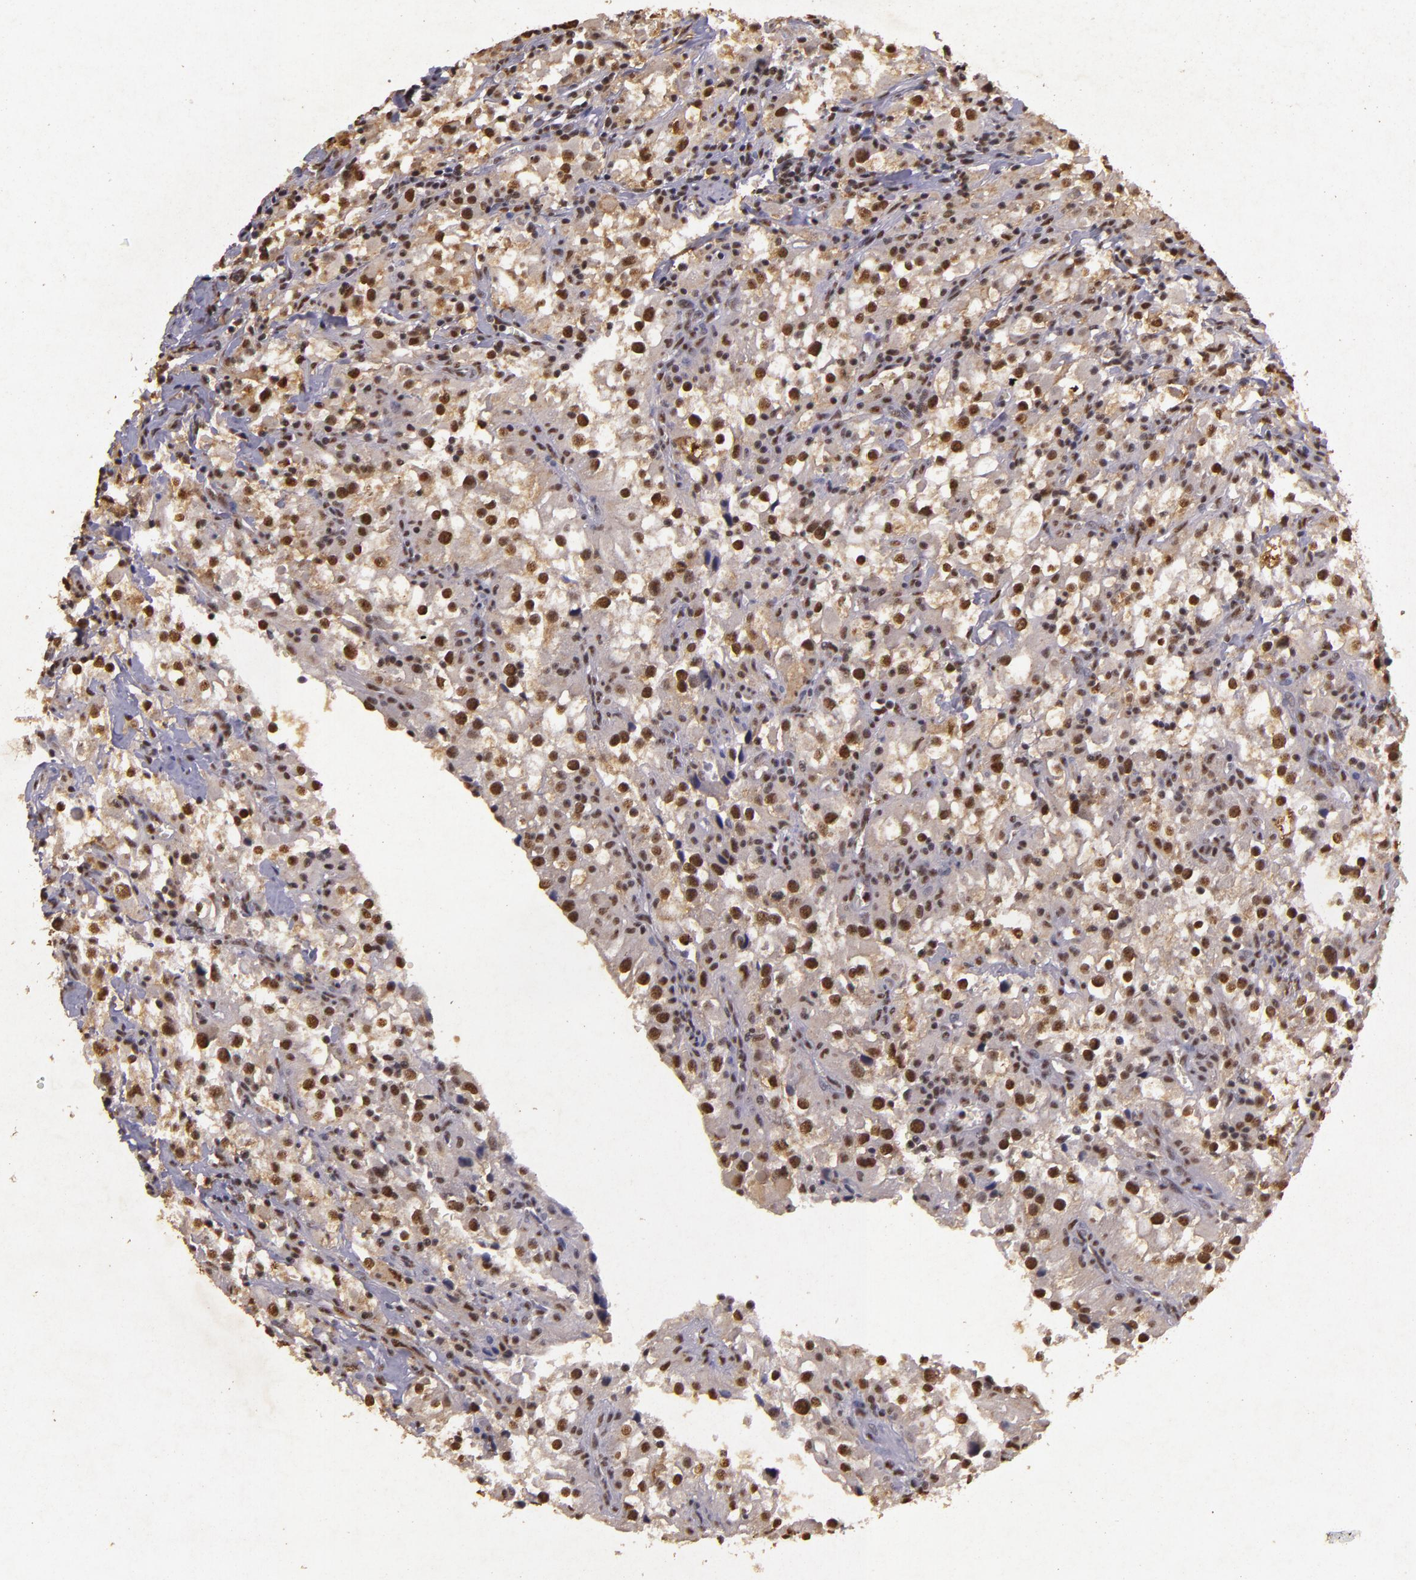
{"staining": {"intensity": "weak", "quantity": ">75%", "location": "nuclear"}, "tissue": "renal cancer", "cell_type": "Tumor cells", "image_type": "cancer", "snomed": [{"axis": "morphology", "description": "Adenocarcinoma, NOS"}, {"axis": "topography", "description": "Kidney"}], "caption": "Immunohistochemistry staining of renal cancer, which exhibits low levels of weak nuclear expression in about >75% of tumor cells indicating weak nuclear protein expression. The staining was performed using DAB (3,3'-diaminobenzidine) (brown) for protein detection and nuclei were counterstained in hematoxylin (blue).", "gene": "CBX3", "patient": {"sex": "female", "age": 52}}